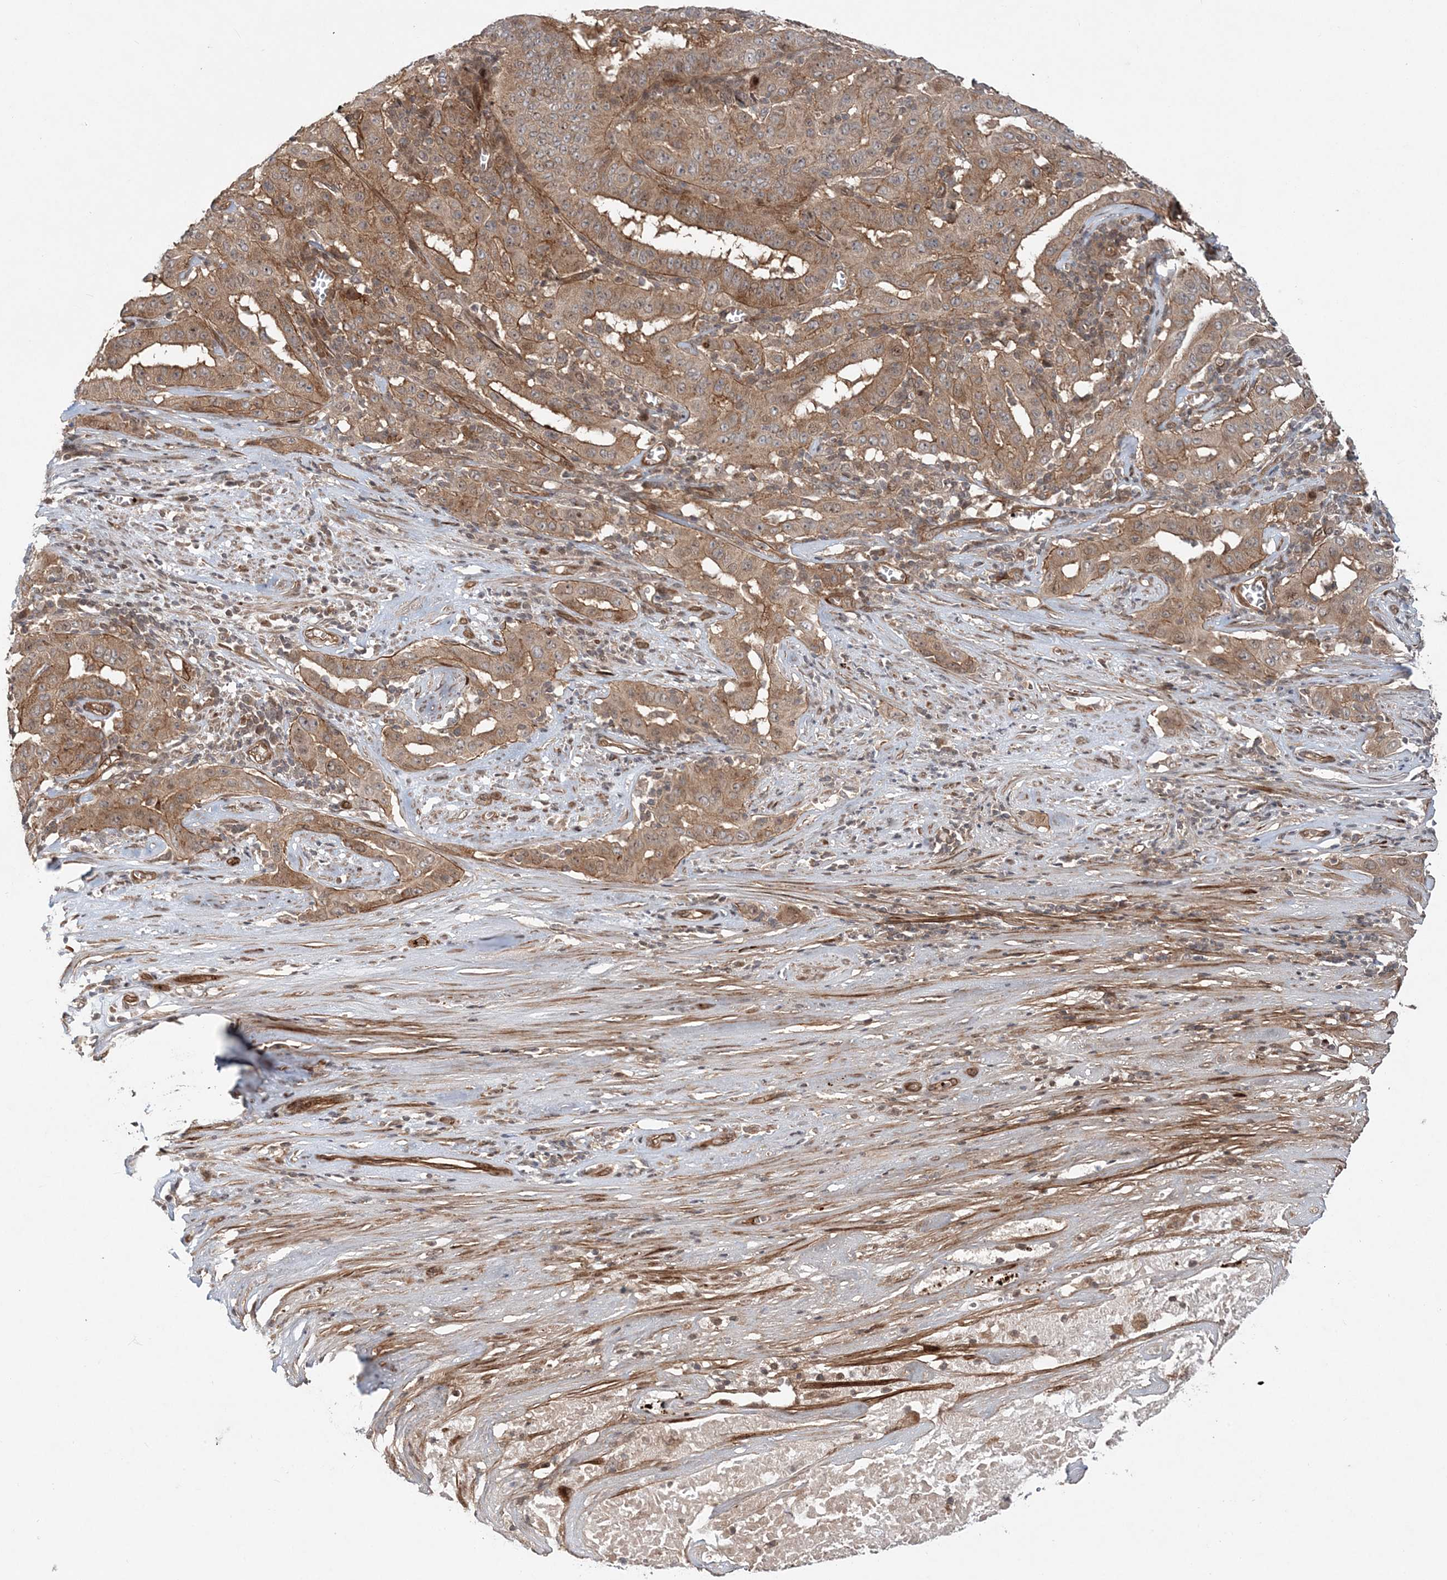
{"staining": {"intensity": "moderate", "quantity": ">75%", "location": "cytoplasmic/membranous"}, "tissue": "pancreatic cancer", "cell_type": "Tumor cells", "image_type": "cancer", "snomed": [{"axis": "morphology", "description": "Adenocarcinoma, NOS"}, {"axis": "topography", "description": "Pancreas"}], "caption": "DAB (3,3'-diaminobenzidine) immunohistochemical staining of adenocarcinoma (pancreatic) reveals moderate cytoplasmic/membranous protein staining in approximately >75% of tumor cells.", "gene": "GEMIN5", "patient": {"sex": "male", "age": 63}}